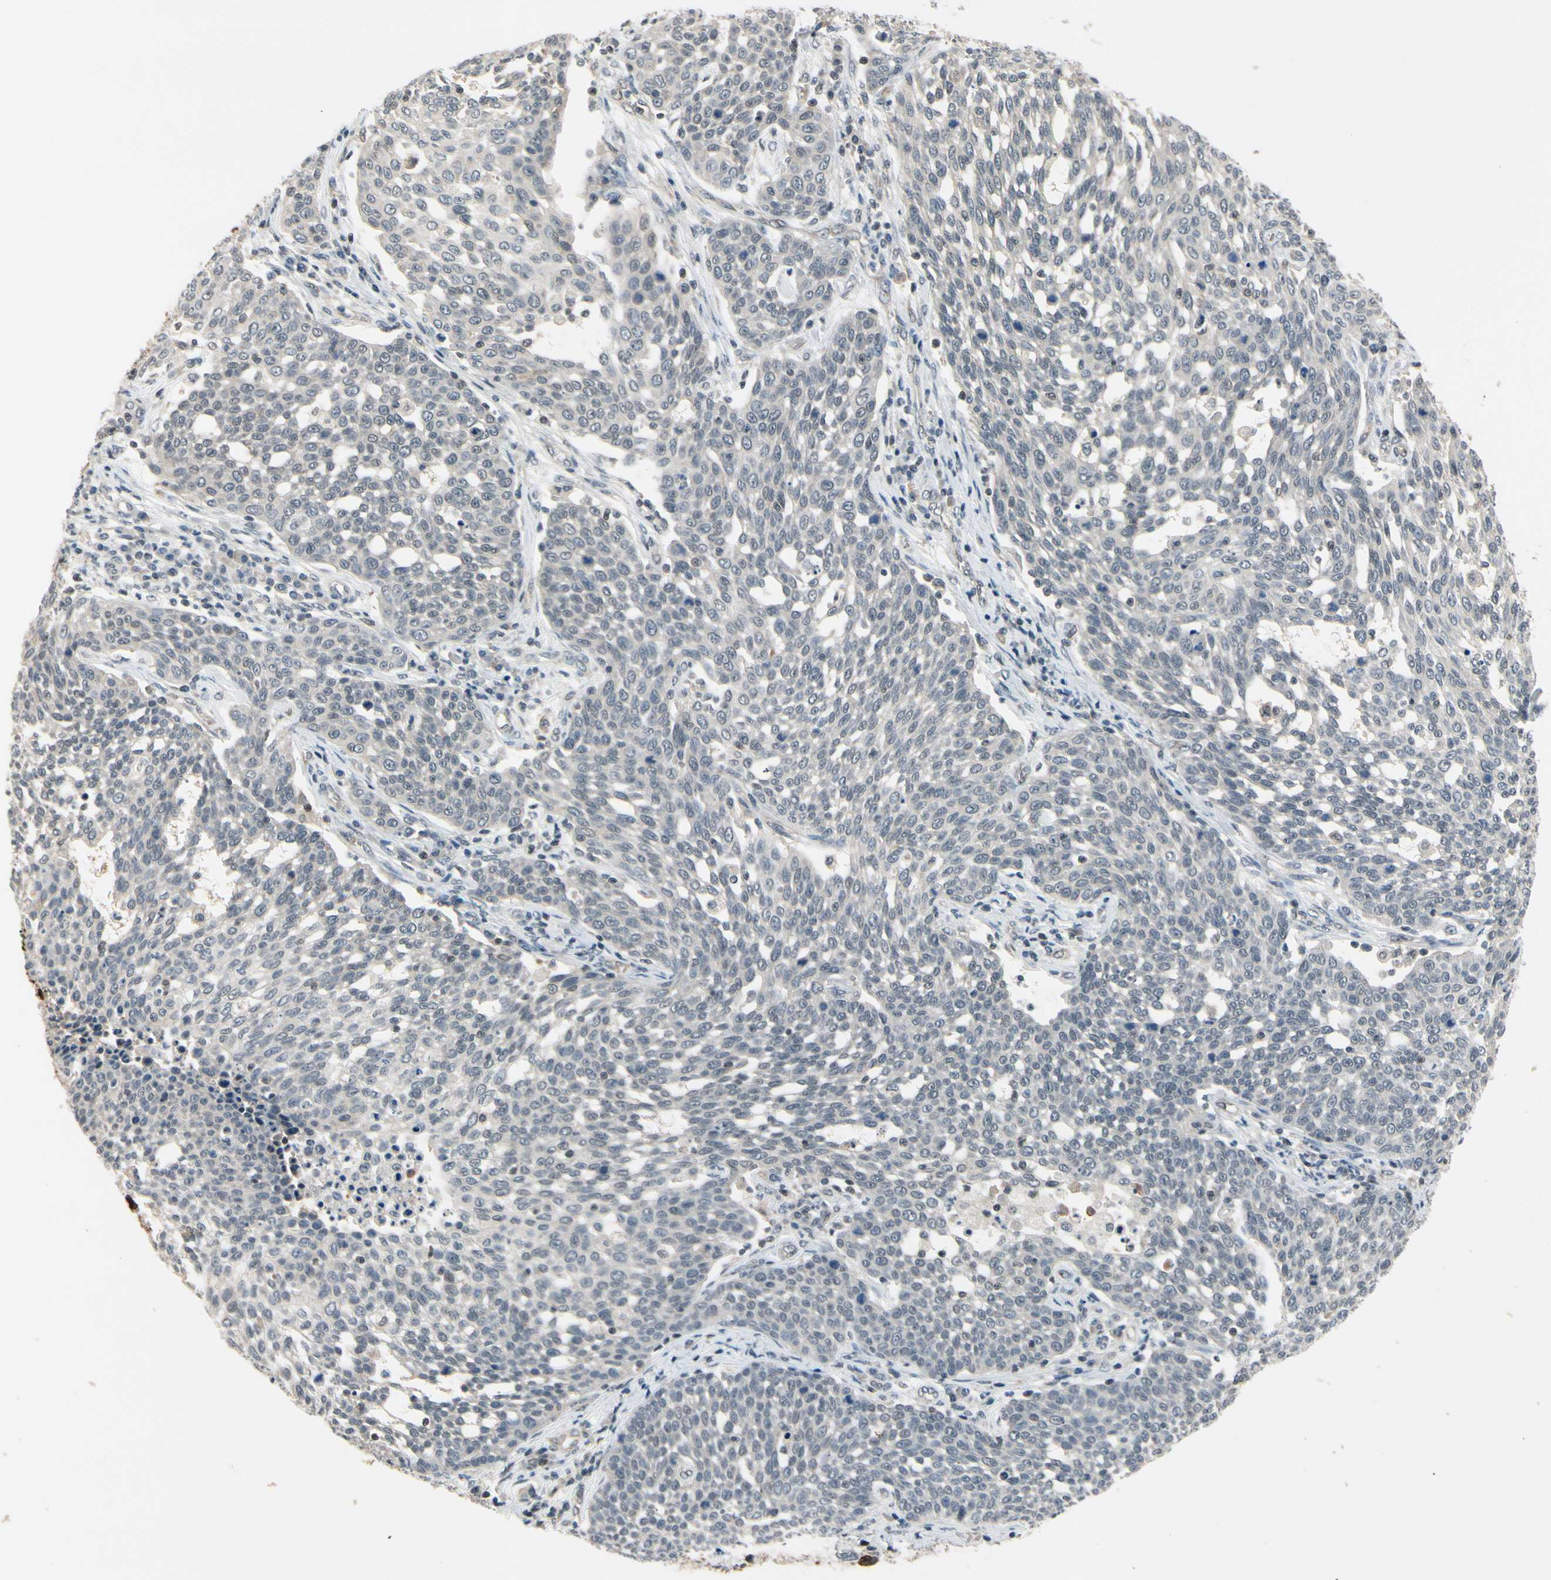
{"staining": {"intensity": "negative", "quantity": "none", "location": "none"}, "tissue": "cervical cancer", "cell_type": "Tumor cells", "image_type": "cancer", "snomed": [{"axis": "morphology", "description": "Squamous cell carcinoma, NOS"}, {"axis": "topography", "description": "Cervix"}], "caption": "This micrograph is of squamous cell carcinoma (cervical) stained with IHC to label a protein in brown with the nuclei are counter-stained blue. There is no staining in tumor cells.", "gene": "TAF12", "patient": {"sex": "female", "age": 34}}